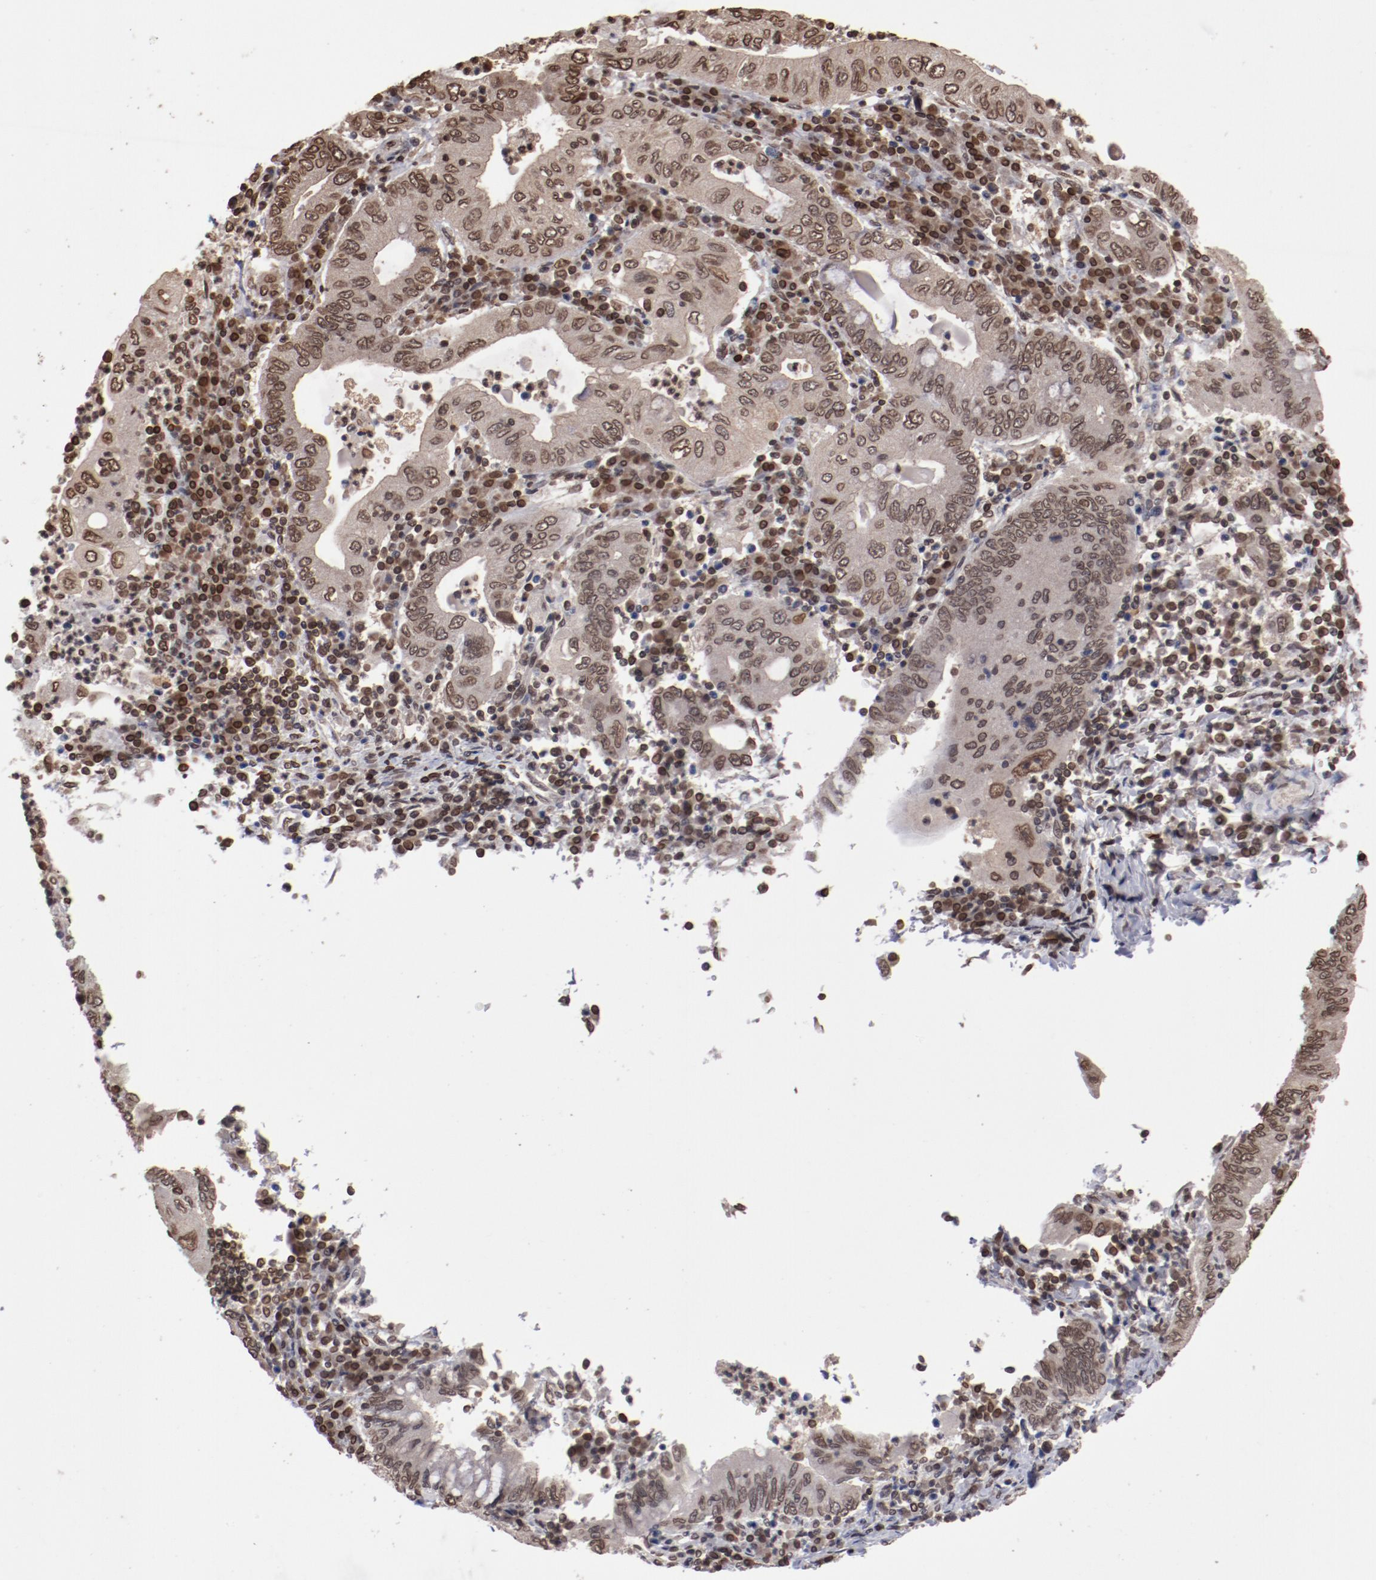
{"staining": {"intensity": "moderate", "quantity": ">75%", "location": "nuclear"}, "tissue": "stomach cancer", "cell_type": "Tumor cells", "image_type": "cancer", "snomed": [{"axis": "morphology", "description": "Normal tissue, NOS"}, {"axis": "morphology", "description": "Adenocarcinoma, NOS"}, {"axis": "topography", "description": "Esophagus"}, {"axis": "topography", "description": "Stomach, upper"}, {"axis": "topography", "description": "Peripheral nerve tissue"}], "caption": "A brown stain highlights moderate nuclear positivity of a protein in stomach adenocarcinoma tumor cells.", "gene": "AKT1", "patient": {"sex": "male", "age": 62}}